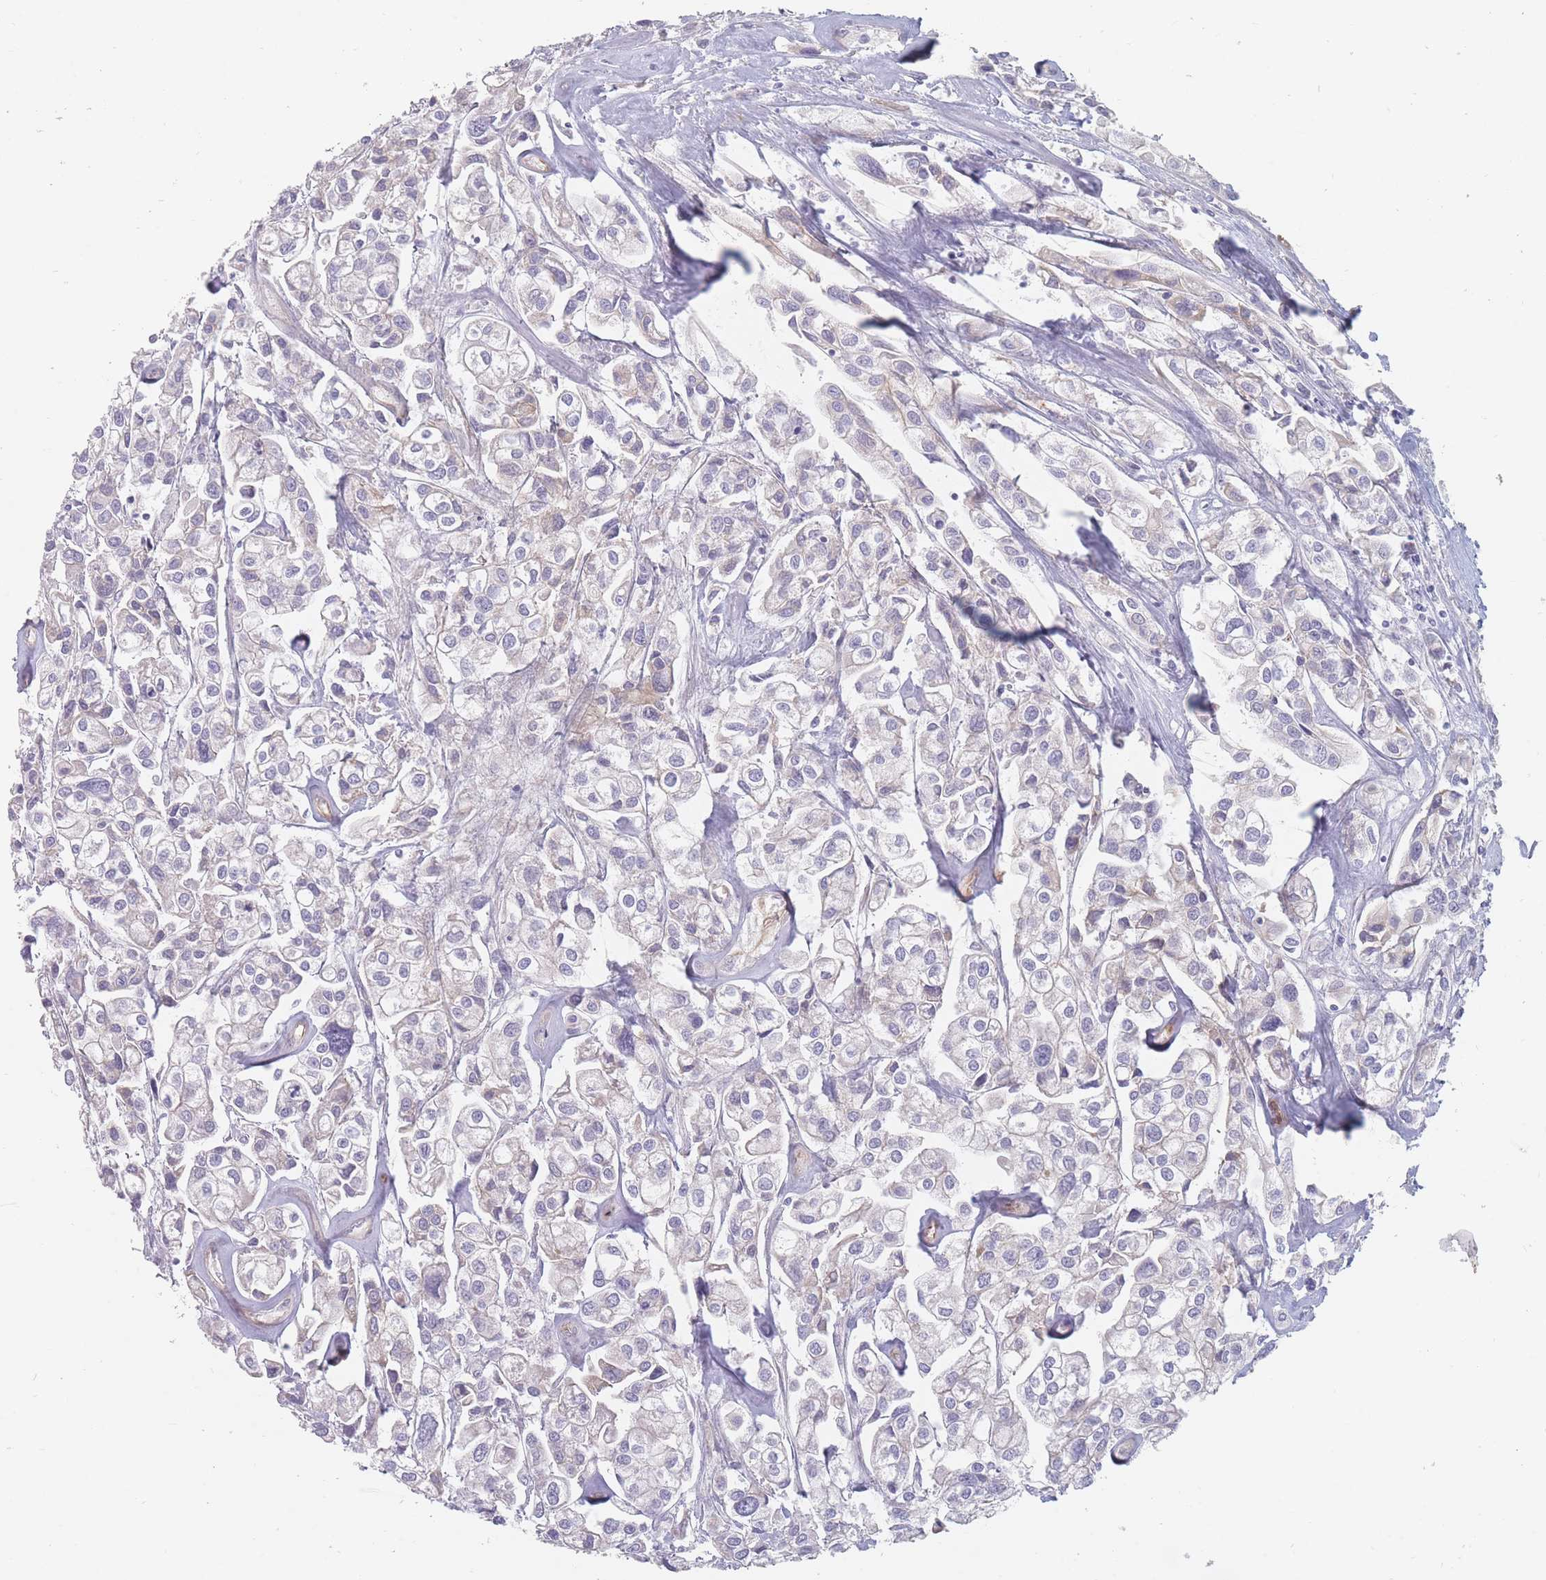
{"staining": {"intensity": "negative", "quantity": "none", "location": "none"}, "tissue": "urothelial cancer", "cell_type": "Tumor cells", "image_type": "cancer", "snomed": [{"axis": "morphology", "description": "Urothelial carcinoma, High grade"}, {"axis": "topography", "description": "Urinary bladder"}], "caption": "This is an immunohistochemistry image of human urothelial carcinoma (high-grade). There is no positivity in tumor cells.", "gene": "ERBIN", "patient": {"sex": "male", "age": 67}}